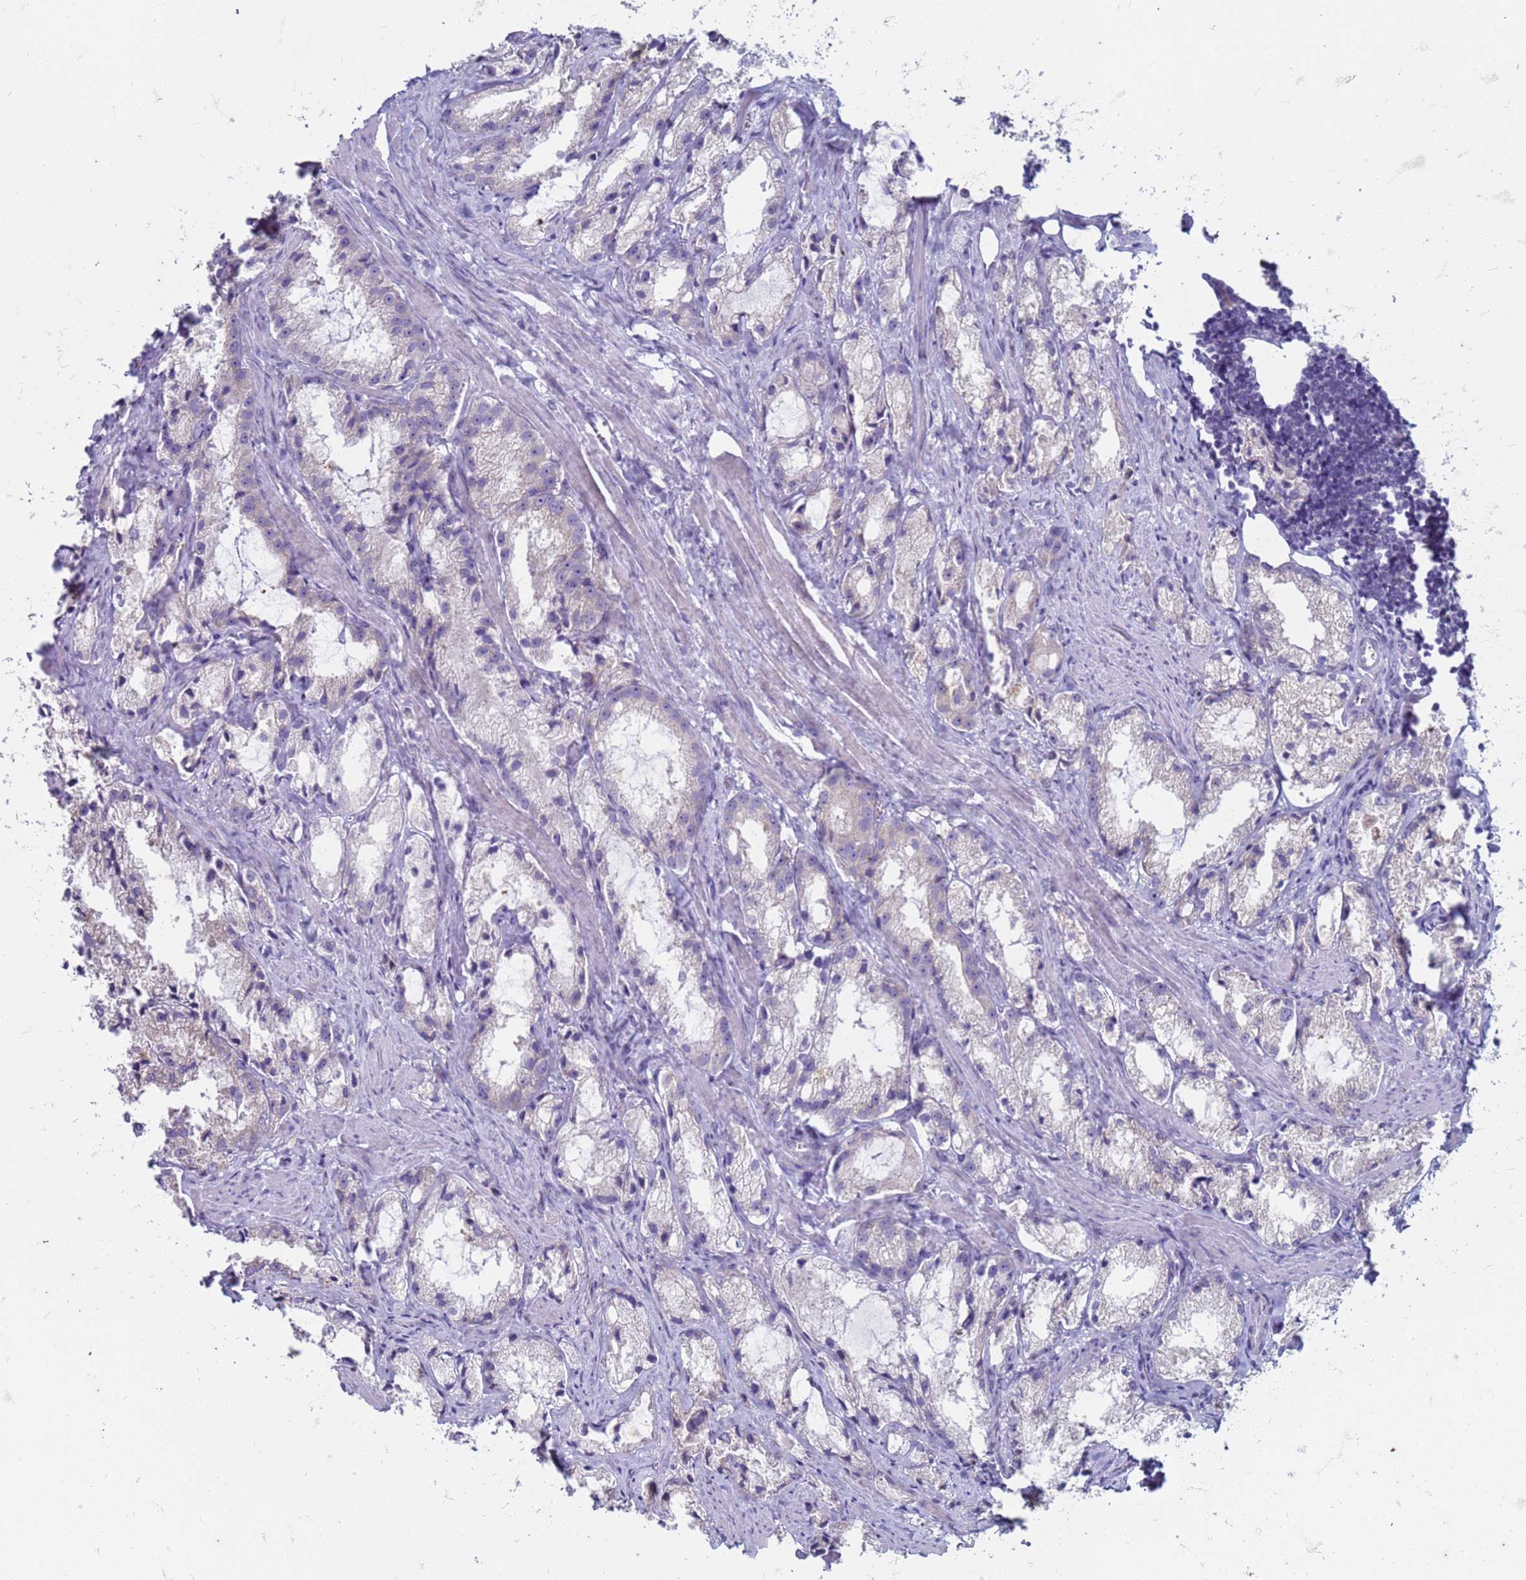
{"staining": {"intensity": "negative", "quantity": "none", "location": "none"}, "tissue": "prostate cancer", "cell_type": "Tumor cells", "image_type": "cancer", "snomed": [{"axis": "morphology", "description": "Adenocarcinoma, High grade"}, {"axis": "topography", "description": "Prostate"}], "caption": "This is an immunohistochemistry photomicrograph of human prostate cancer (high-grade adenocarcinoma). There is no expression in tumor cells.", "gene": "SUCO", "patient": {"sex": "male", "age": 66}}